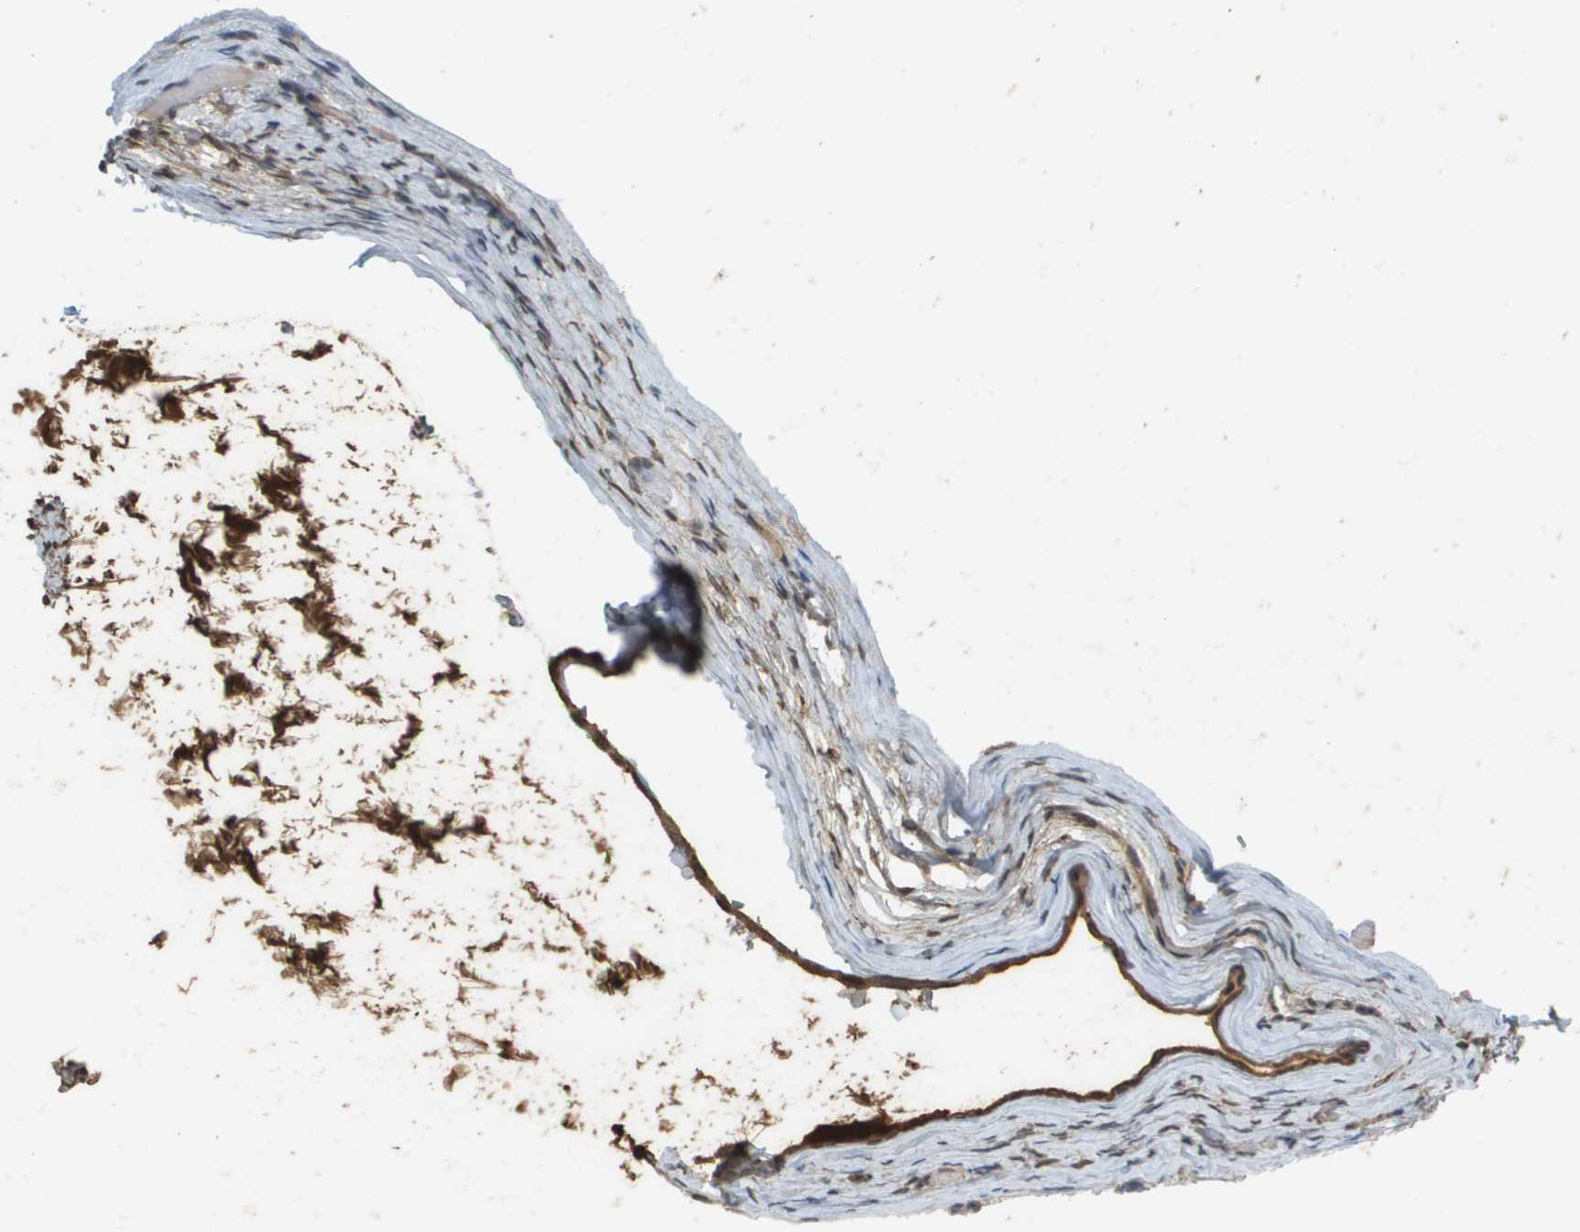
{"staining": {"intensity": "weak", "quantity": "25%-75%", "location": "cytoplasmic/membranous,nuclear"}, "tissue": "ovary", "cell_type": "Ovarian stroma cells", "image_type": "normal", "snomed": [{"axis": "morphology", "description": "Normal tissue, NOS"}, {"axis": "topography", "description": "Ovary"}], "caption": "Unremarkable ovary displays weak cytoplasmic/membranous,nuclear staining in approximately 25%-75% of ovarian stroma cells.", "gene": "NDRG2", "patient": {"sex": "female", "age": 33}}